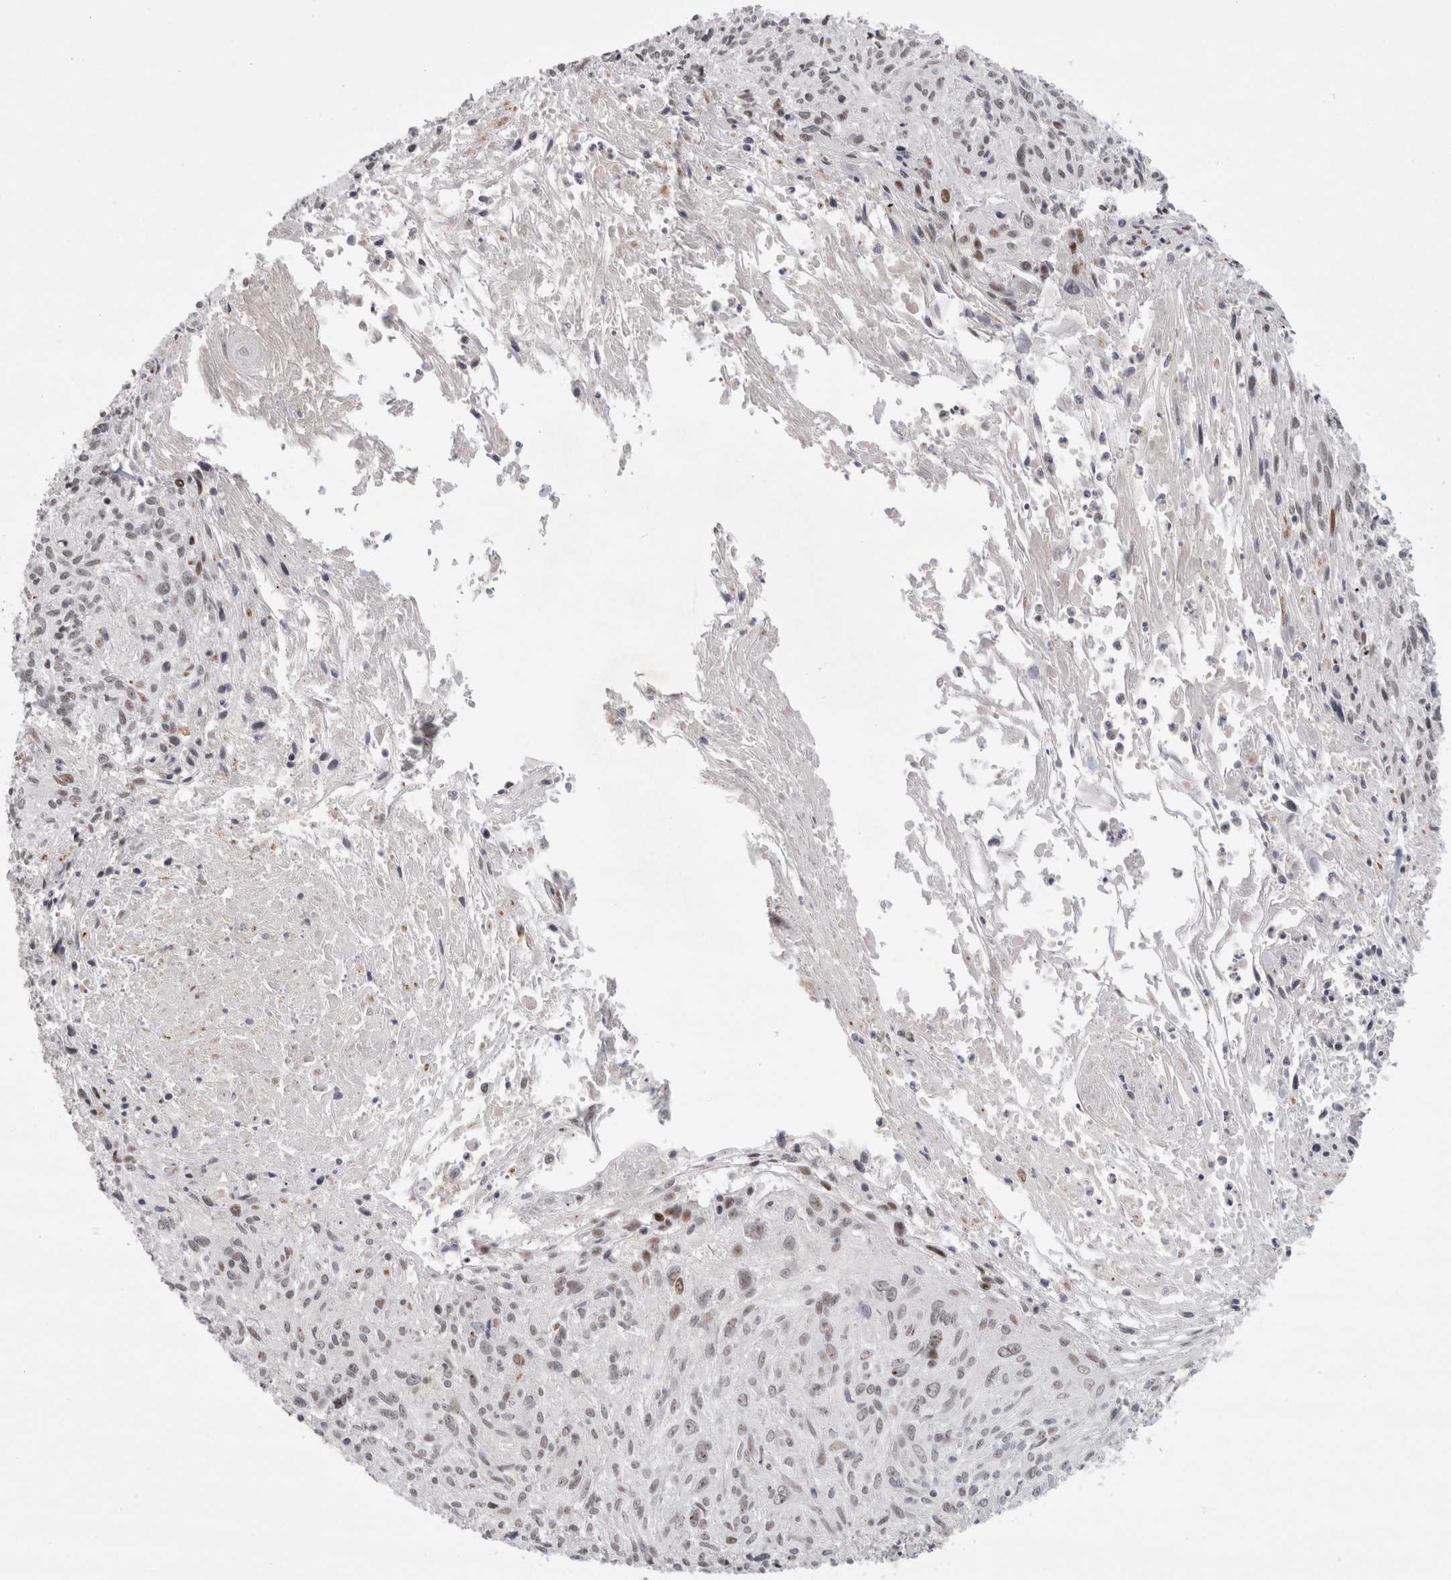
{"staining": {"intensity": "weak", "quantity": "25%-75%", "location": "nuclear"}, "tissue": "cervical cancer", "cell_type": "Tumor cells", "image_type": "cancer", "snomed": [{"axis": "morphology", "description": "Squamous cell carcinoma, NOS"}, {"axis": "topography", "description": "Cervix"}], "caption": "This image shows cervical cancer stained with immunohistochemistry (IHC) to label a protein in brown. The nuclear of tumor cells show weak positivity for the protein. Nuclei are counter-stained blue.", "gene": "SENP6", "patient": {"sex": "female", "age": 51}}